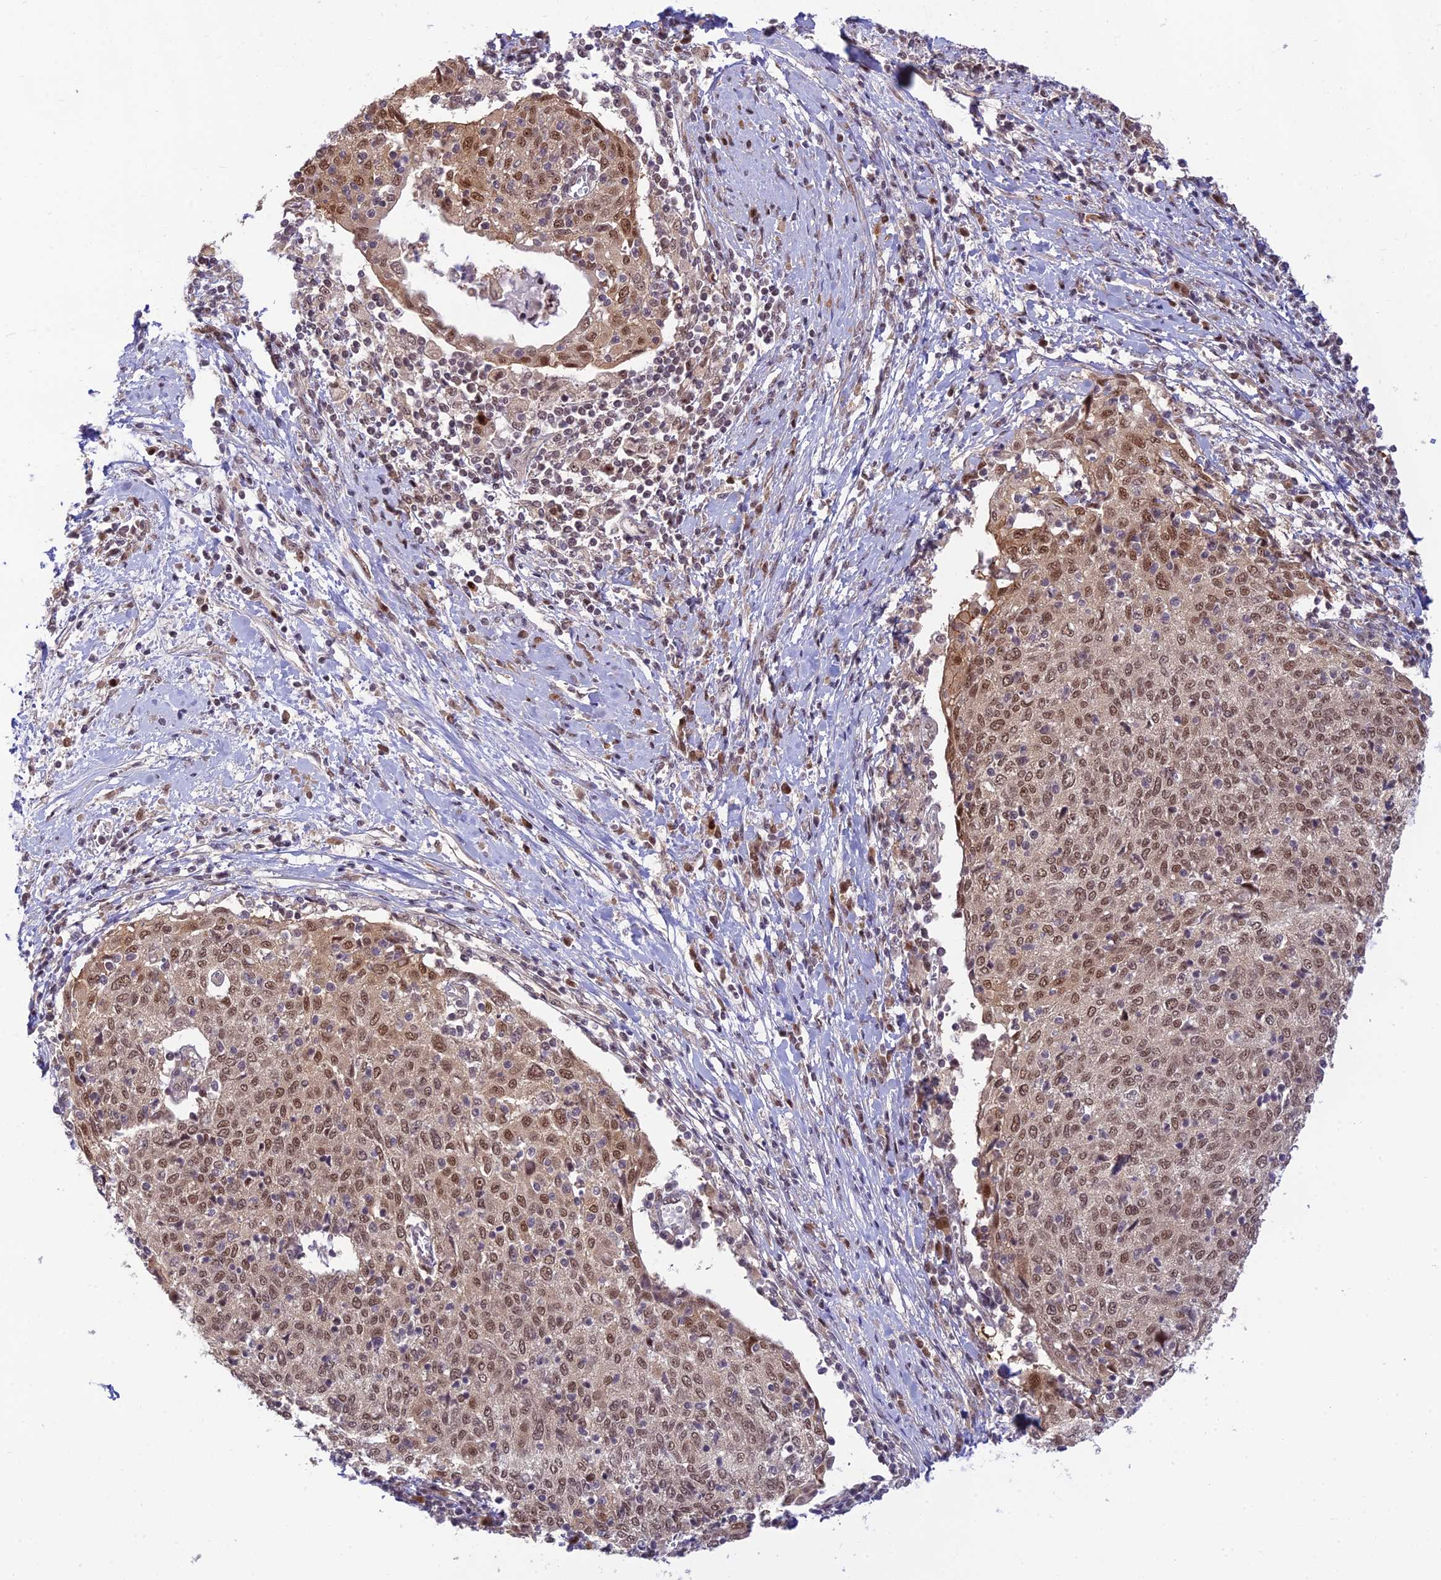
{"staining": {"intensity": "moderate", "quantity": ">75%", "location": "nuclear"}, "tissue": "cervical cancer", "cell_type": "Tumor cells", "image_type": "cancer", "snomed": [{"axis": "morphology", "description": "Squamous cell carcinoma, NOS"}, {"axis": "topography", "description": "Cervix"}], "caption": "A high-resolution micrograph shows IHC staining of cervical cancer (squamous cell carcinoma), which reveals moderate nuclear expression in about >75% of tumor cells.", "gene": "ASPDH", "patient": {"sex": "female", "age": 52}}